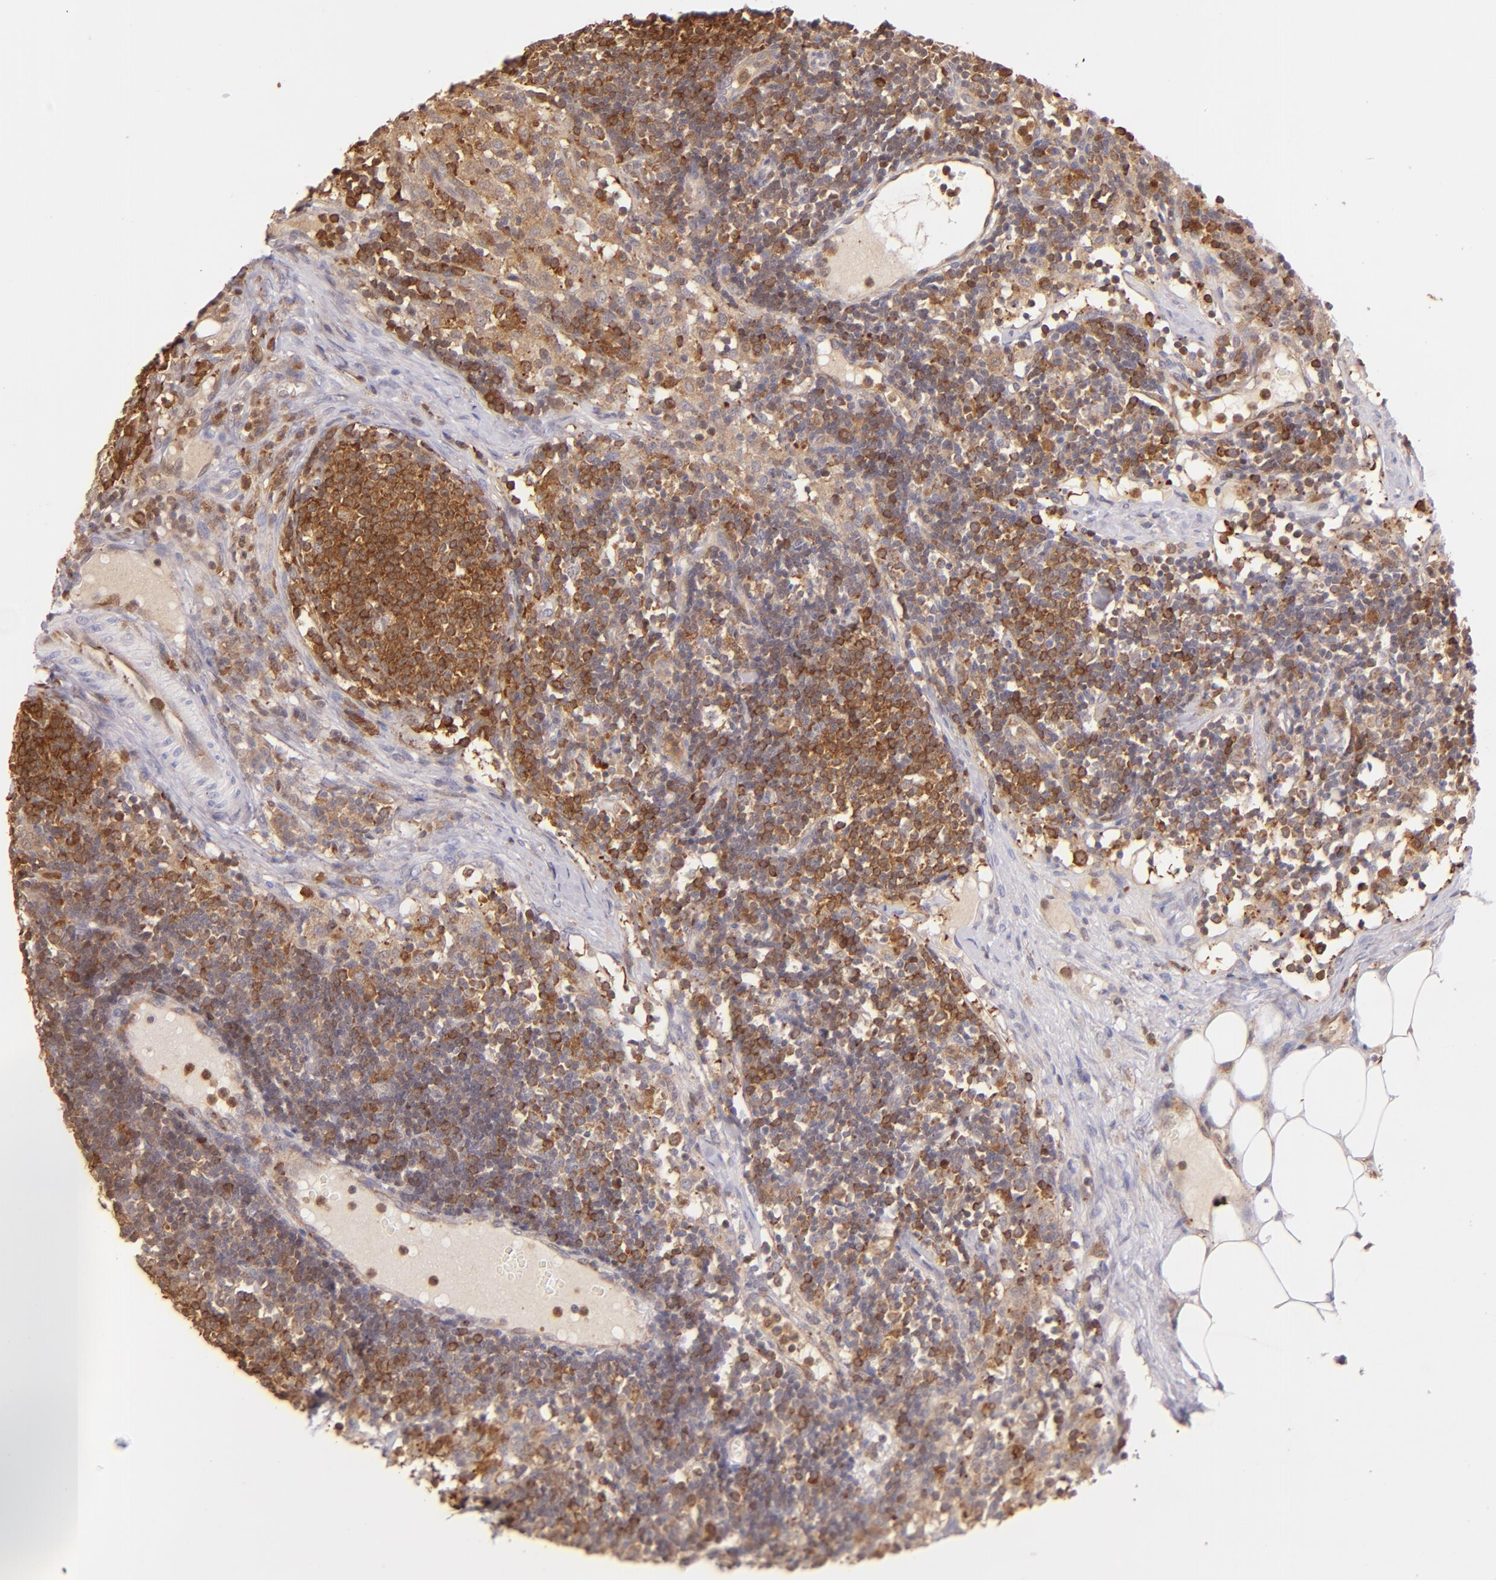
{"staining": {"intensity": "strong", "quantity": ">75%", "location": "cytoplasmic/membranous"}, "tissue": "lymph node", "cell_type": "Germinal center cells", "image_type": "normal", "snomed": [{"axis": "morphology", "description": "Normal tissue, NOS"}, {"axis": "topography", "description": "Lymph node"}], "caption": "Brown immunohistochemical staining in unremarkable lymph node exhibits strong cytoplasmic/membranous expression in approximately >75% of germinal center cells.", "gene": "BTK", "patient": {"sex": "female", "age": 42}}